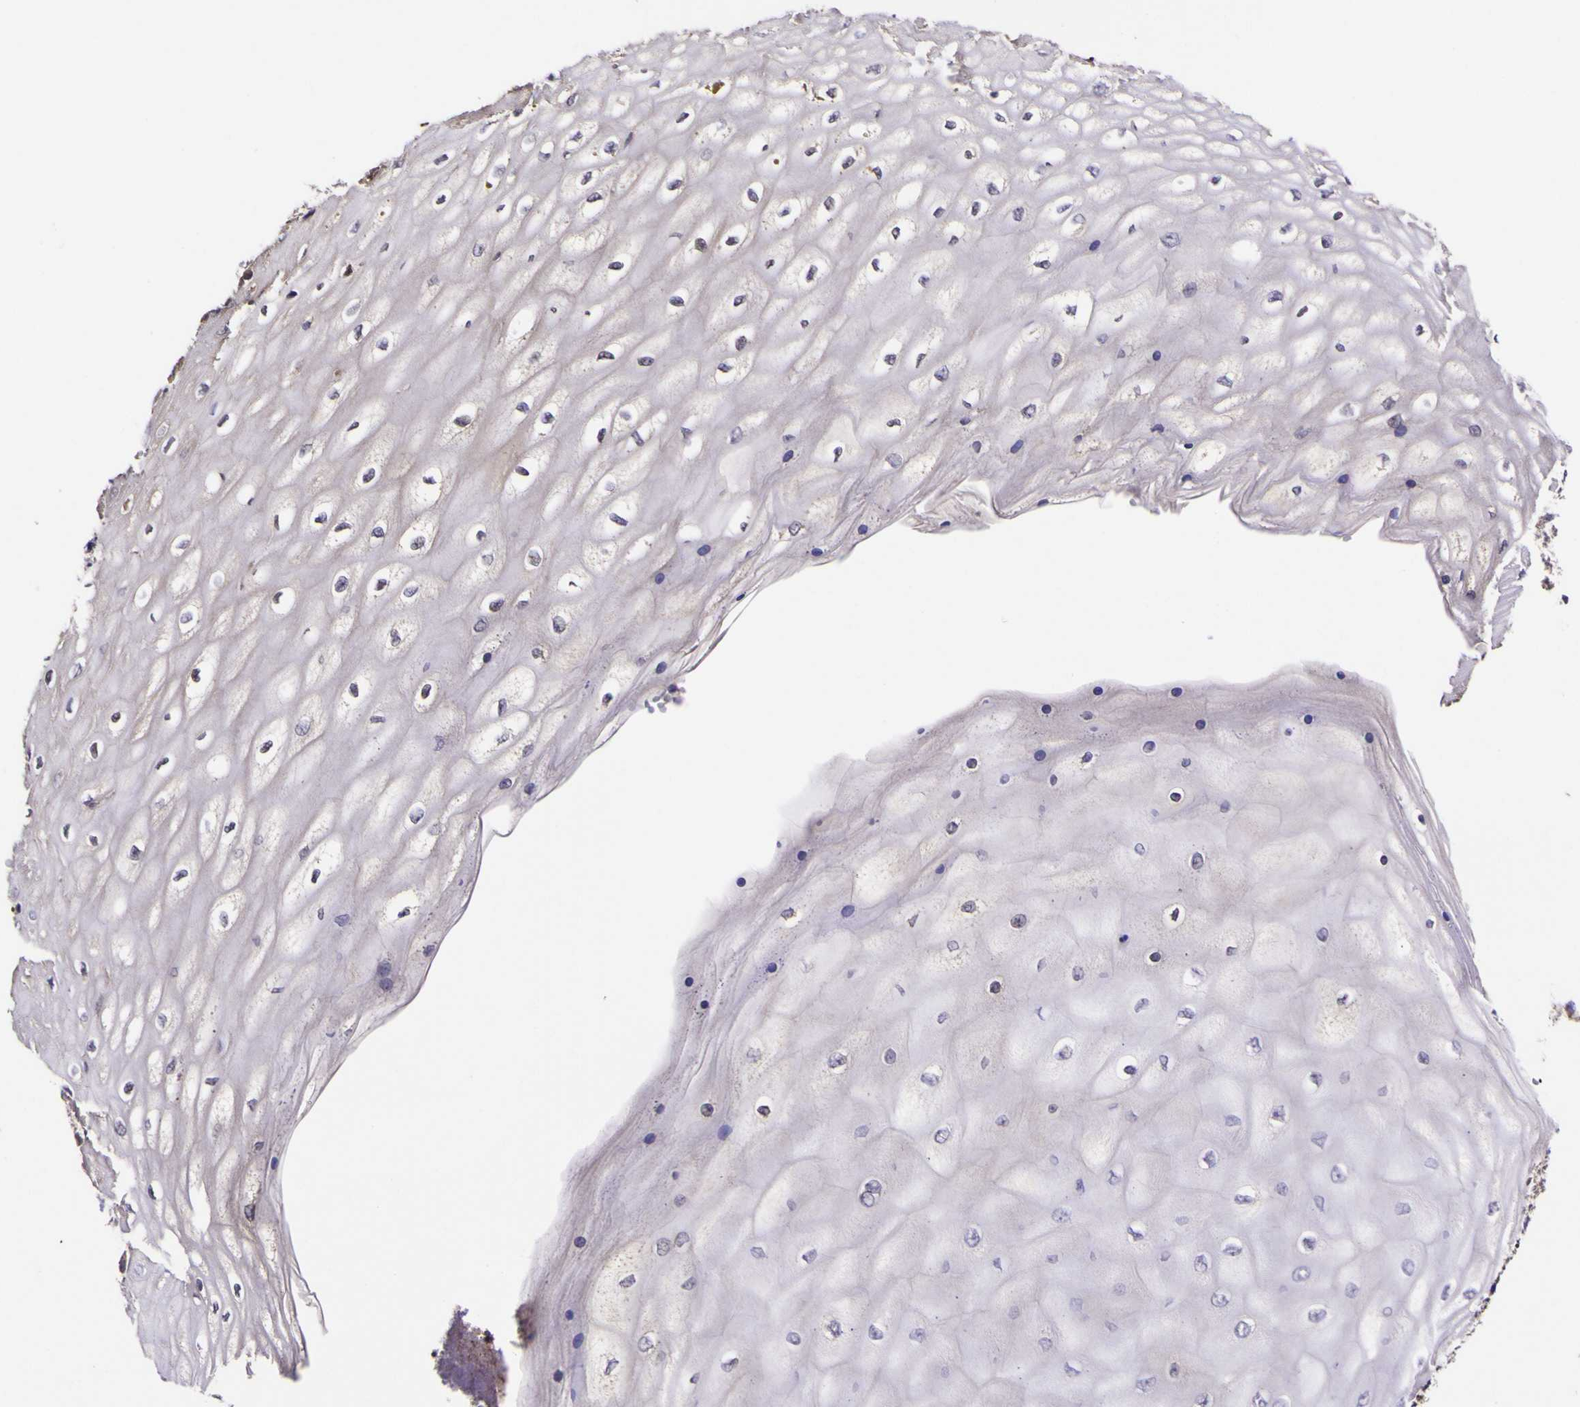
{"staining": {"intensity": "negative", "quantity": "none", "location": "none"}, "tissue": "cervical cancer", "cell_type": "Tumor cells", "image_type": "cancer", "snomed": [{"axis": "morphology", "description": "Squamous cell carcinoma, NOS"}, {"axis": "topography", "description": "Cervix"}], "caption": "High power microscopy image of an immunohistochemistry image of cervical cancer, revealing no significant staining in tumor cells.", "gene": "MAPK14", "patient": {"sex": "female", "age": 35}}